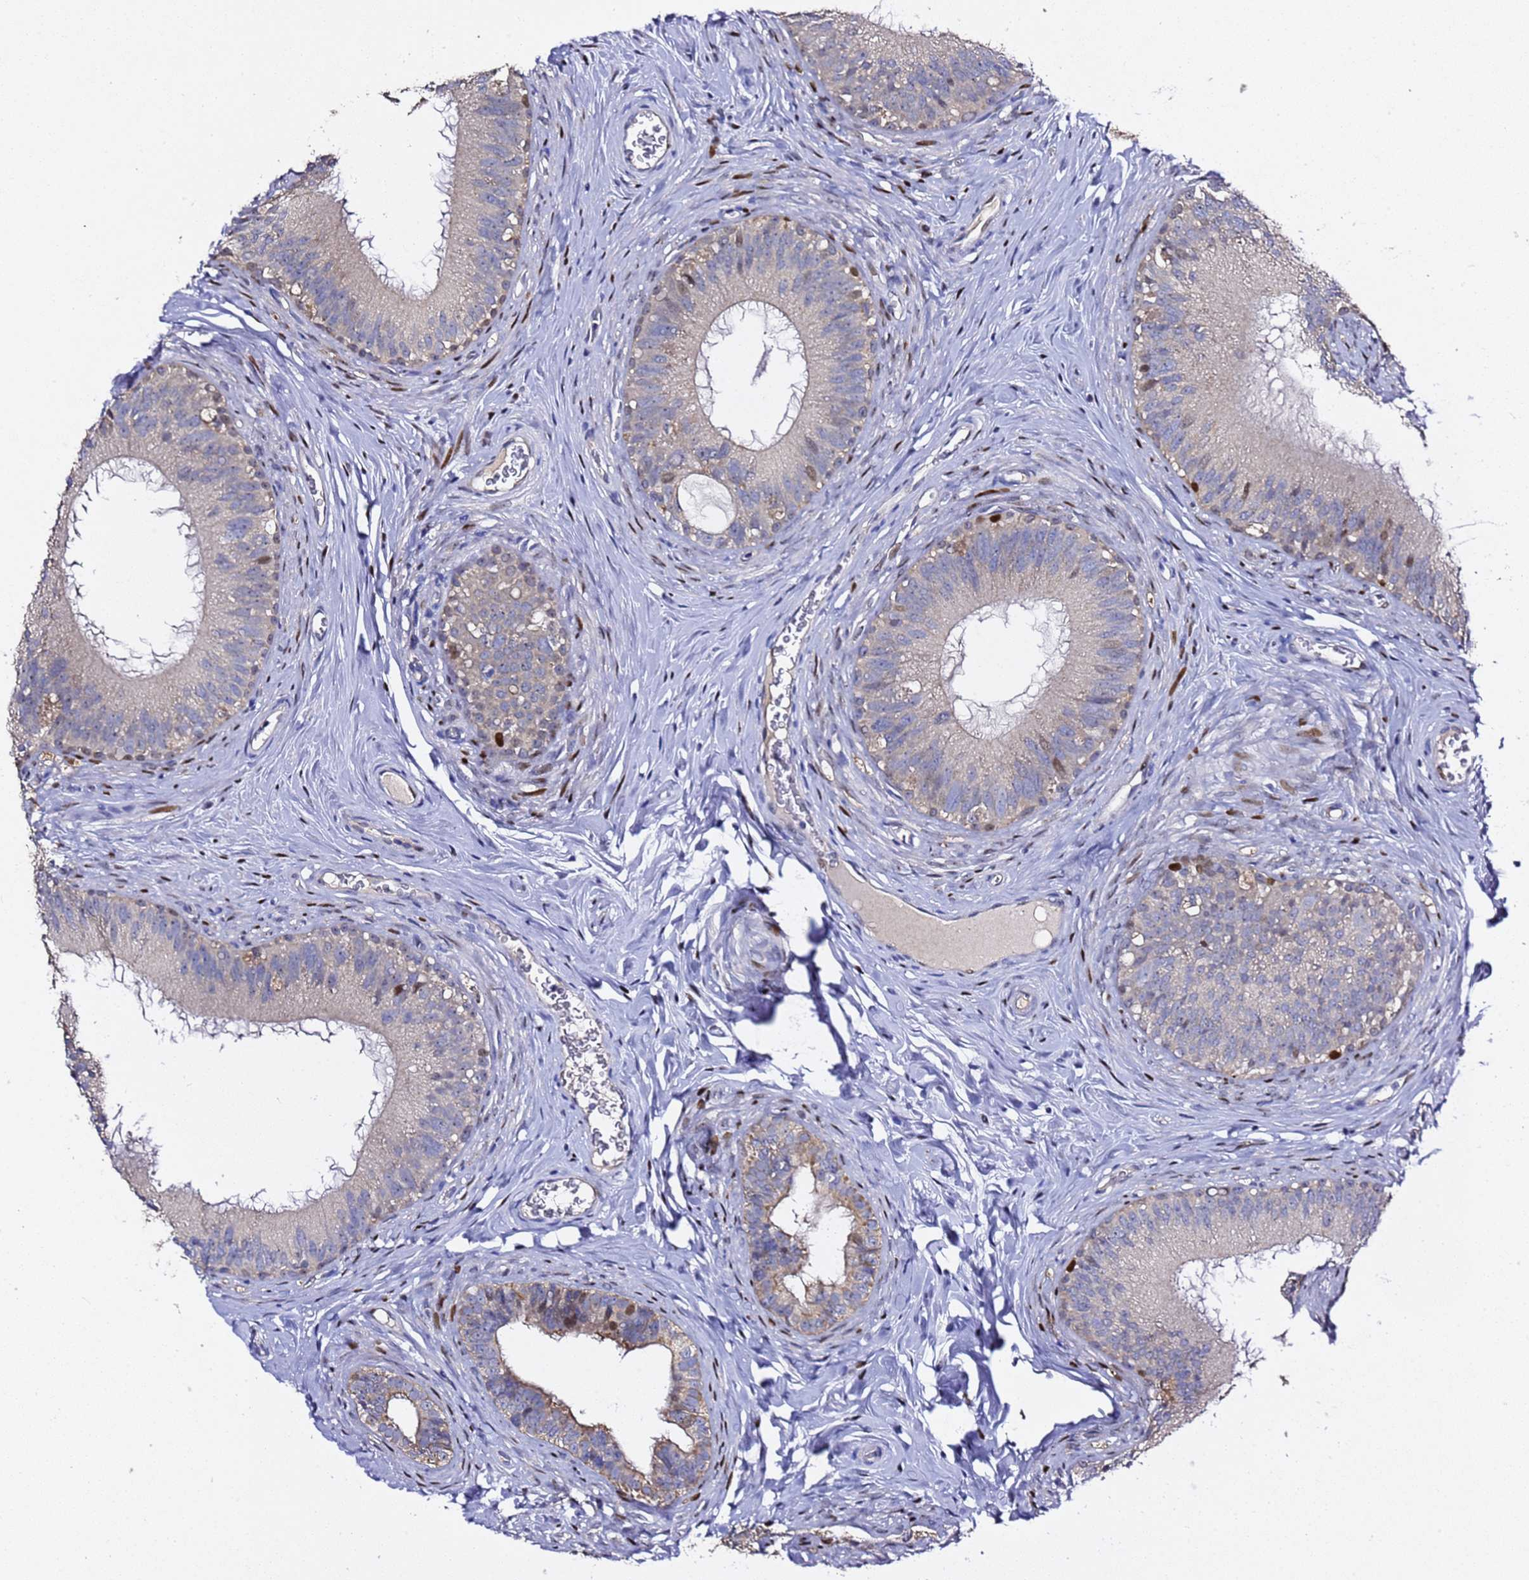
{"staining": {"intensity": "weak", "quantity": "25%-75%", "location": "cytoplasmic/membranous"}, "tissue": "epididymis", "cell_type": "Glandular cells", "image_type": "normal", "snomed": [{"axis": "morphology", "description": "Normal tissue, NOS"}, {"axis": "topography", "description": "Epididymis"}], "caption": "Human epididymis stained with a brown dye shows weak cytoplasmic/membranous positive expression in approximately 25%-75% of glandular cells.", "gene": "ALG3", "patient": {"sex": "male", "age": 38}}